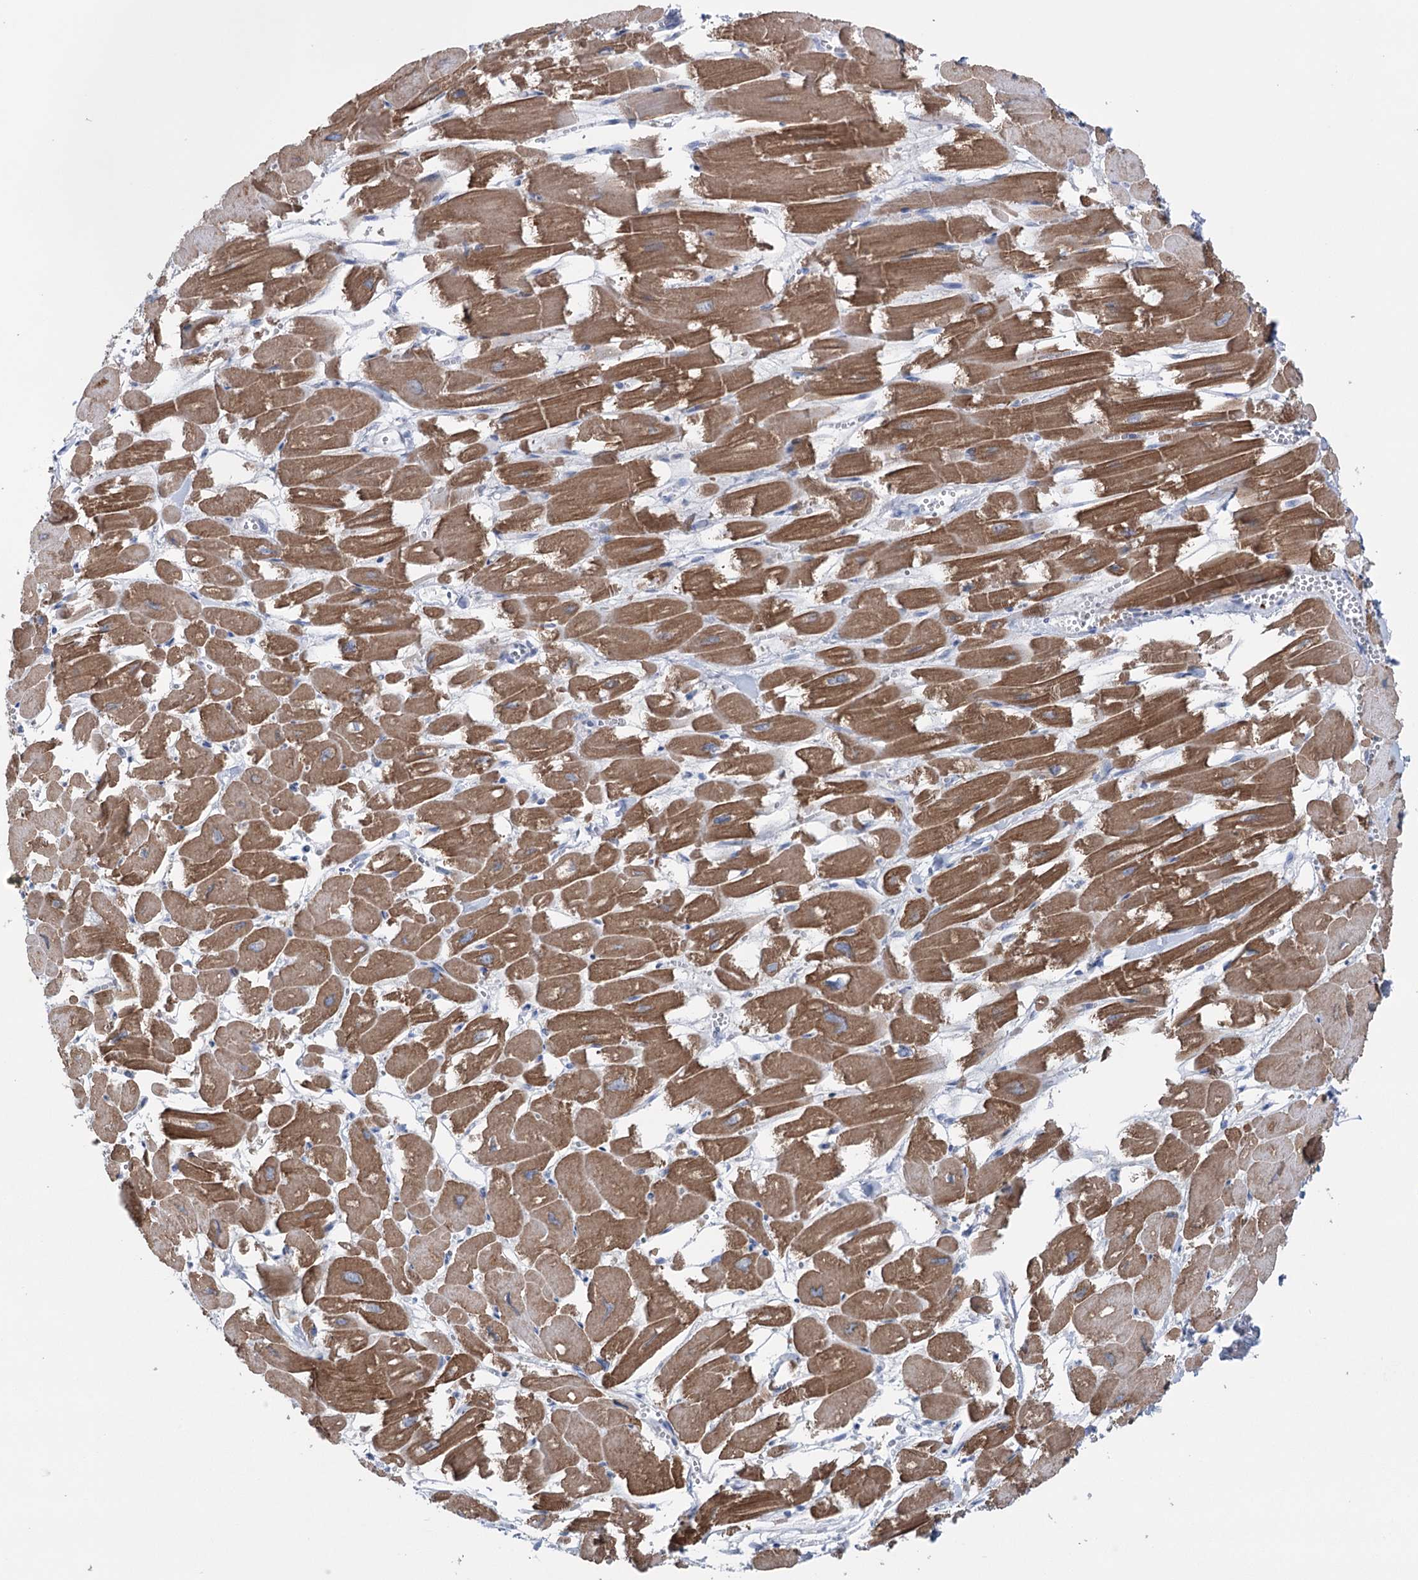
{"staining": {"intensity": "moderate", "quantity": ">75%", "location": "cytoplasmic/membranous"}, "tissue": "heart muscle", "cell_type": "Cardiomyocytes", "image_type": "normal", "snomed": [{"axis": "morphology", "description": "Normal tissue, NOS"}, {"axis": "topography", "description": "Heart"}], "caption": "Moderate cytoplasmic/membranous positivity for a protein is seen in about >75% of cardiomyocytes of benign heart muscle using IHC.", "gene": "MTCH2", "patient": {"sex": "male", "age": 54}}